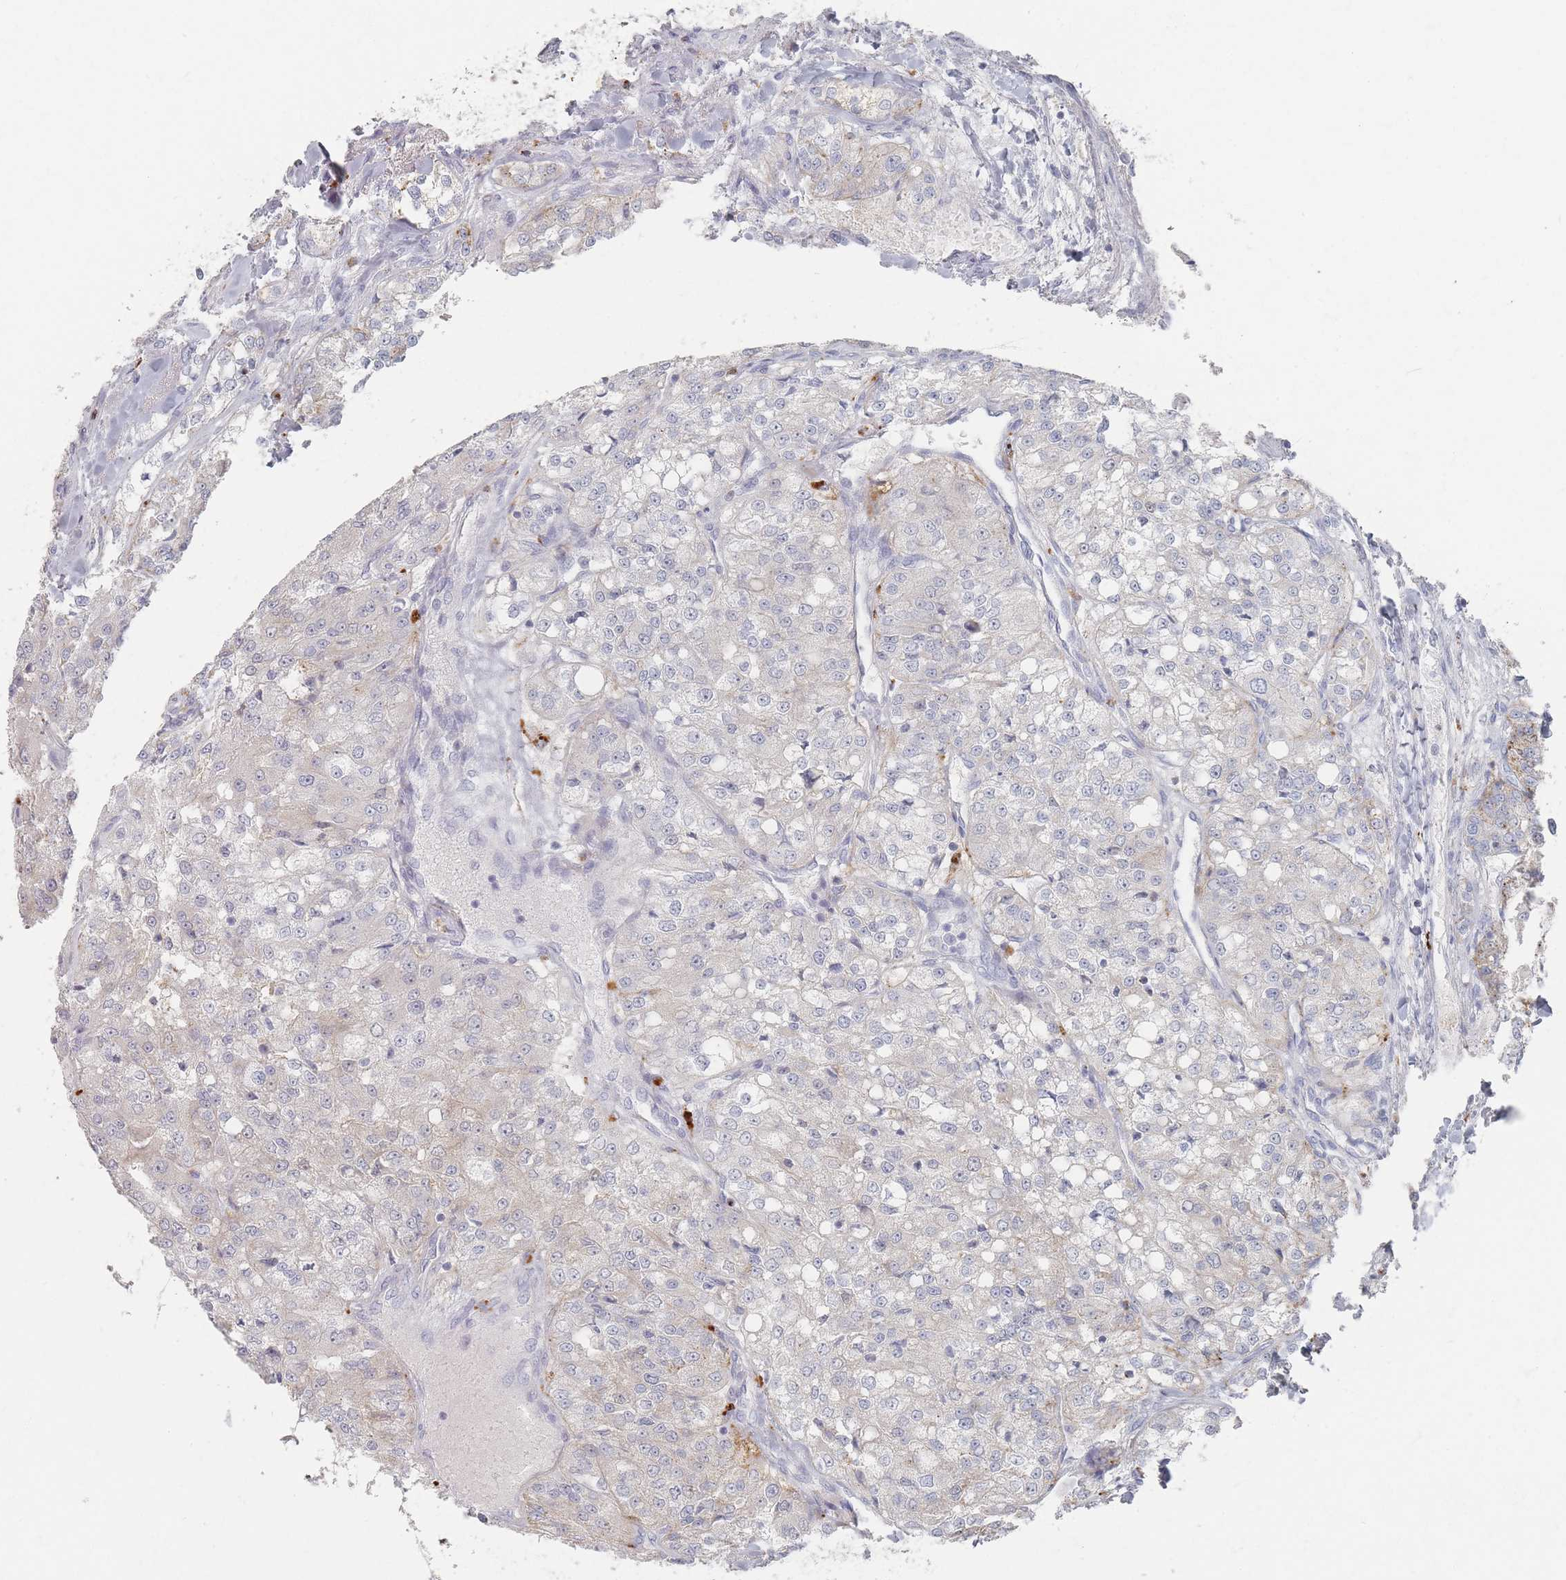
{"staining": {"intensity": "weak", "quantity": "<25%", "location": "cytoplasmic/membranous"}, "tissue": "renal cancer", "cell_type": "Tumor cells", "image_type": "cancer", "snomed": [{"axis": "morphology", "description": "Adenocarcinoma, NOS"}, {"axis": "topography", "description": "Kidney"}], "caption": "A high-resolution histopathology image shows immunohistochemistry (IHC) staining of renal adenocarcinoma, which displays no significant expression in tumor cells.", "gene": "SLC2A11", "patient": {"sex": "female", "age": 63}}